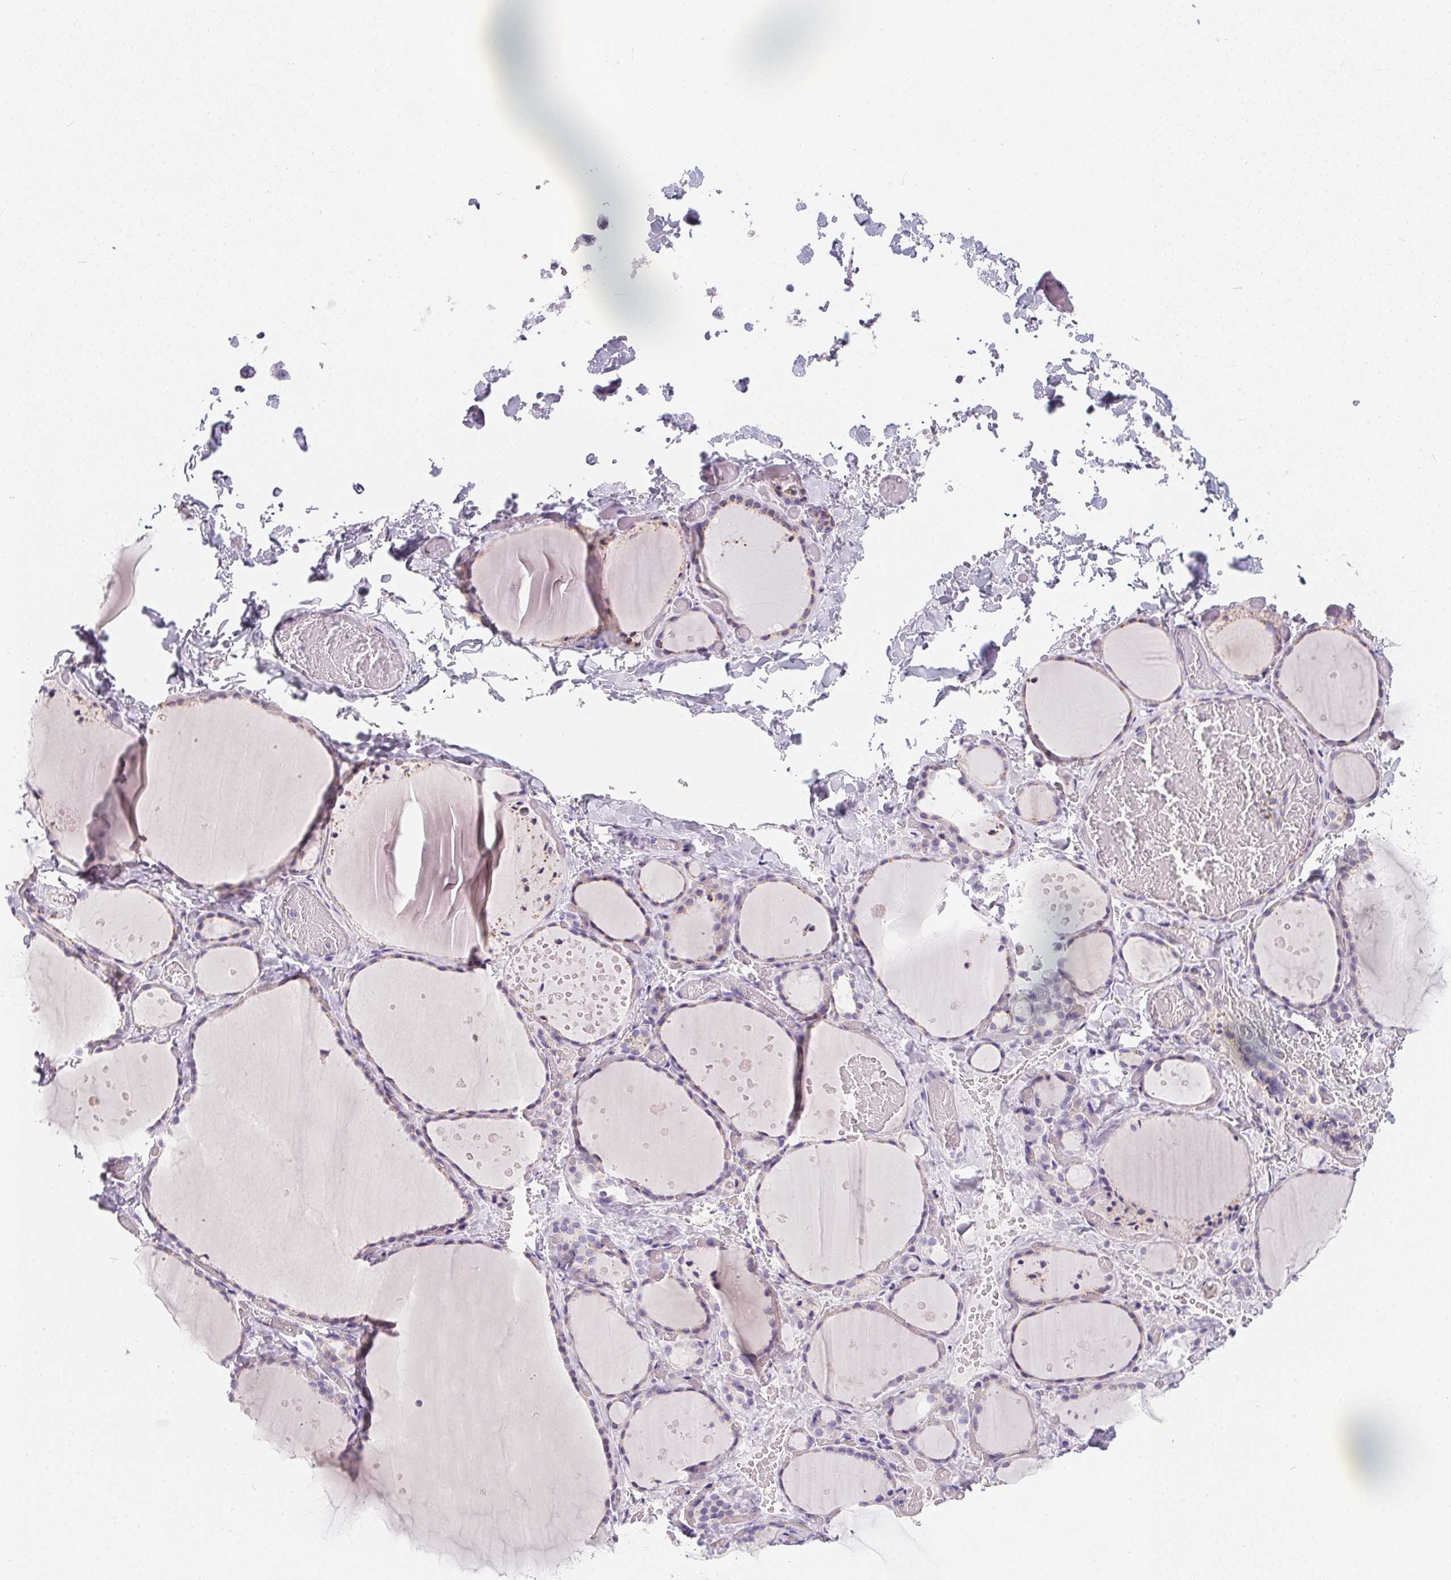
{"staining": {"intensity": "negative", "quantity": "none", "location": "none"}, "tissue": "thyroid gland", "cell_type": "Glandular cells", "image_type": "normal", "snomed": [{"axis": "morphology", "description": "Normal tissue, NOS"}, {"axis": "topography", "description": "Thyroid gland"}], "caption": "An immunohistochemistry (IHC) micrograph of normal thyroid gland is shown. There is no staining in glandular cells of thyroid gland. (Stains: DAB (3,3'-diaminobenzidine) immunohistochemistry with hematoxylin counter stain, Microscopy: brightfield microscopy at high magnification).", "gene": "MAP1A", "patient": {"sex": "female", "age": 36}}